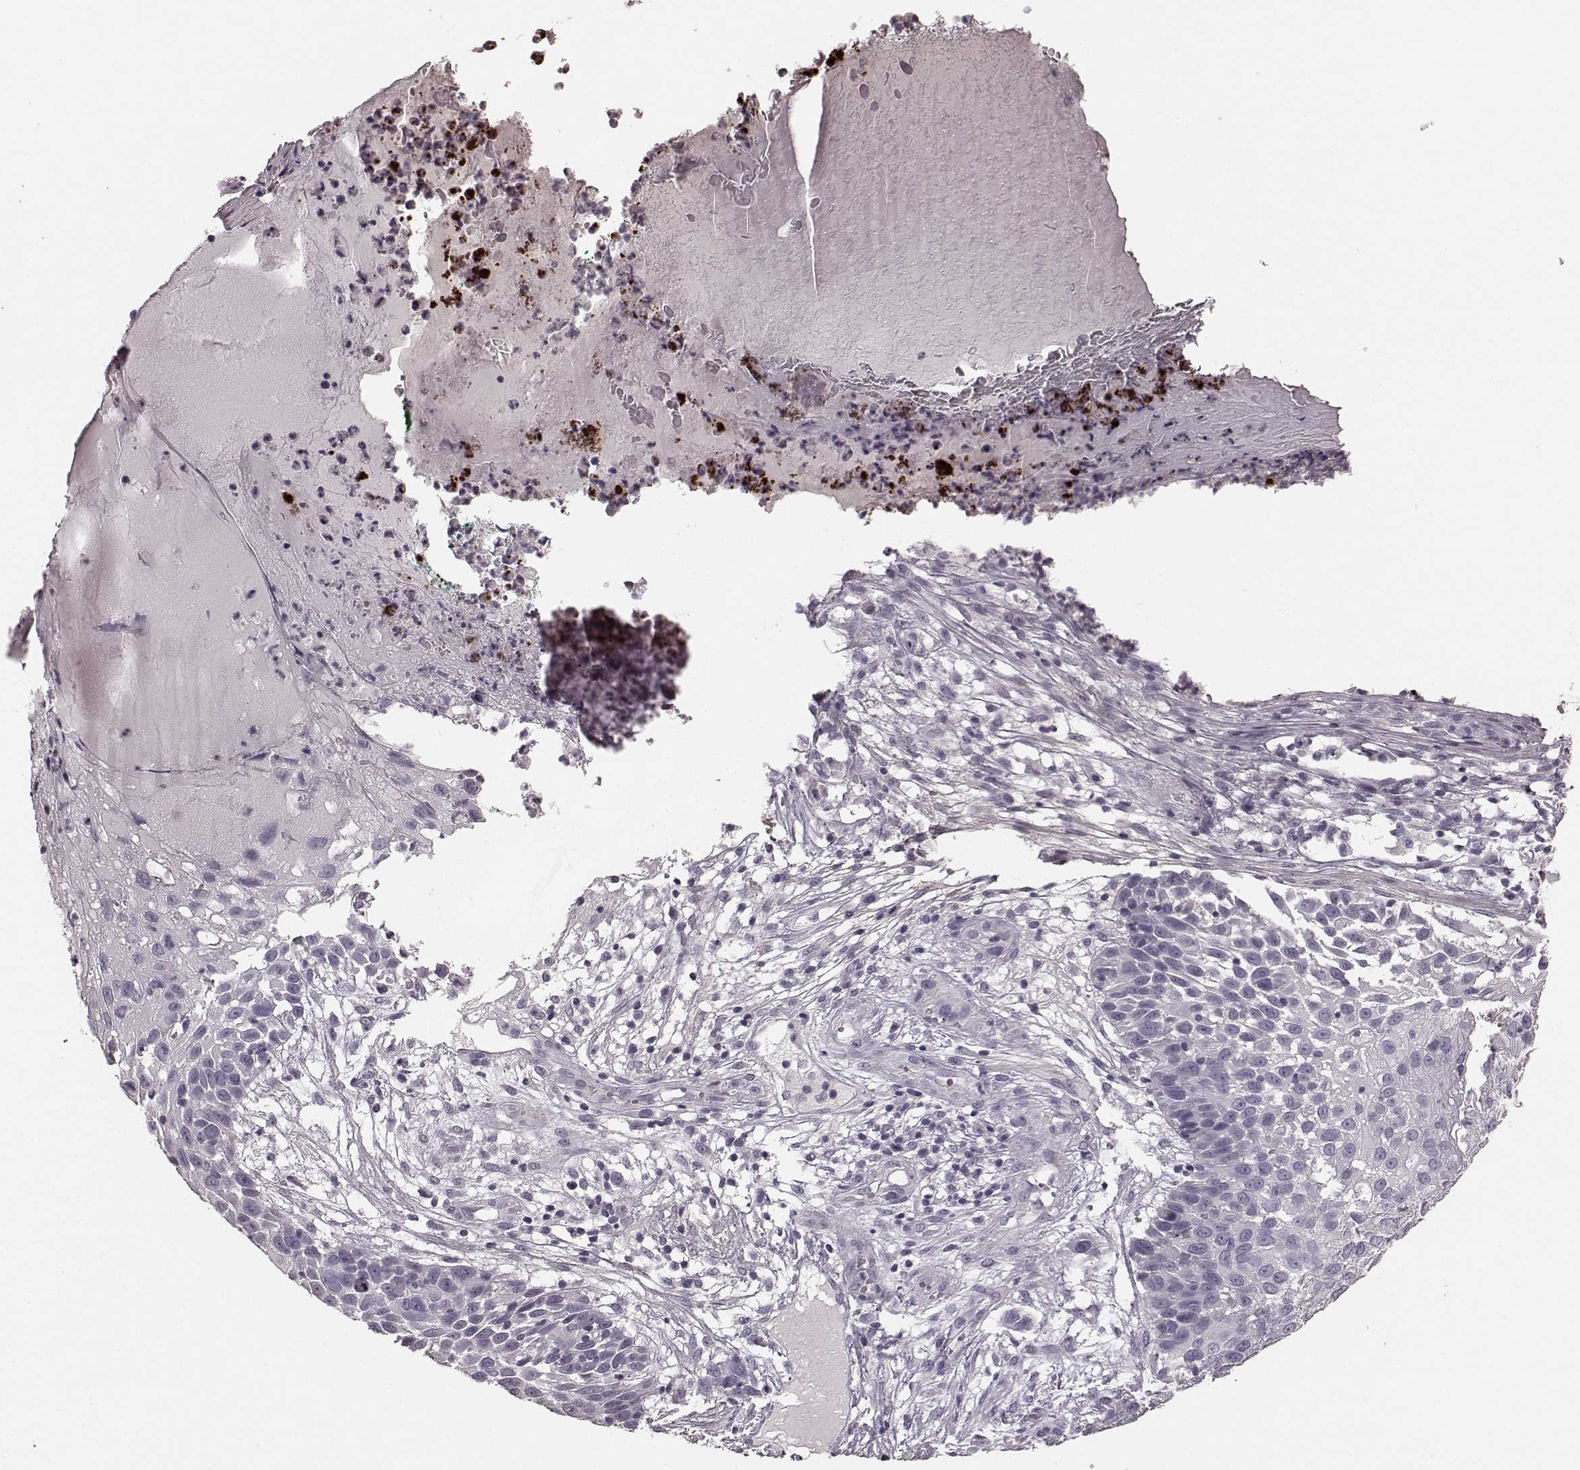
{"staining": {"intensity": "negative", "quantity": "none", "location": "none"}, "tissue": "skin cancer", "cell_type": "Tumor cells", "image_type": "cancer", "snomed": [{"axis": "morphology", "description": "Squamous cell carcinoma, NOS"}, {"axis": "topography", "description": "Skin"}], "caption": "DAB immunohistochemical staining of human squamous cell carcinoma (skin) exhibits no significant positivity in tumor cells.", "gene": "RIT2", "patient": {"sex": "male", "age": 92}}